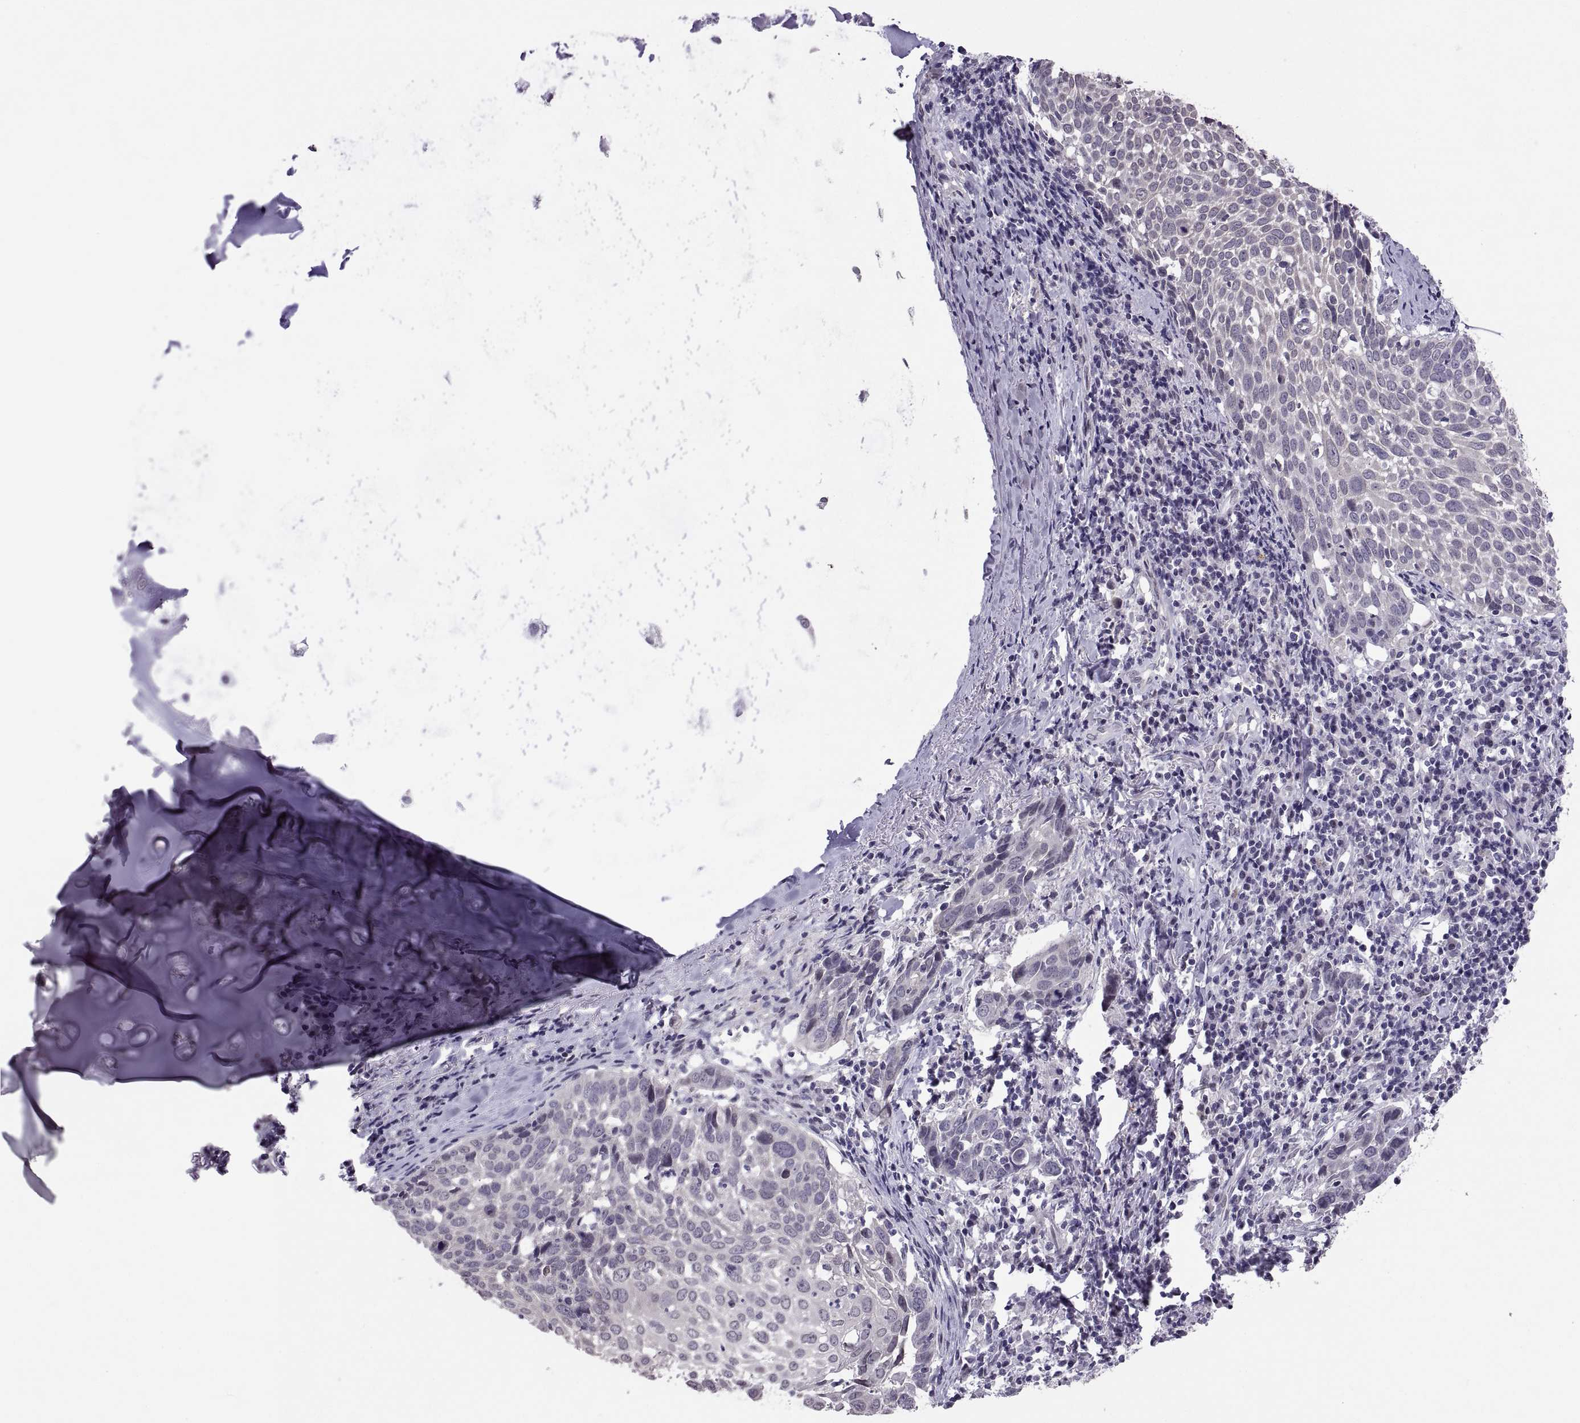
{"staining": {"intensity": "negative", "quantity": "none", "location": "none"}, "tissue": "lung cancer", "cell_type": "Tumor cells", "image_type": "cancer", "snomed": [{"axis": "morphology", "description": "Squamous cell carcinoma, NOS"}, {"axis": "topography", "description": "Lung"}], "caption": "This image is of lung cancer (squamous cell carcinoma) stained with immunohistochemistry to label a protein in brown with the nuclei are counter-stained blue. There is no expression in tumor cells.", "gene": "KRT77", "patient": {"sex": "male", "age": 57}}